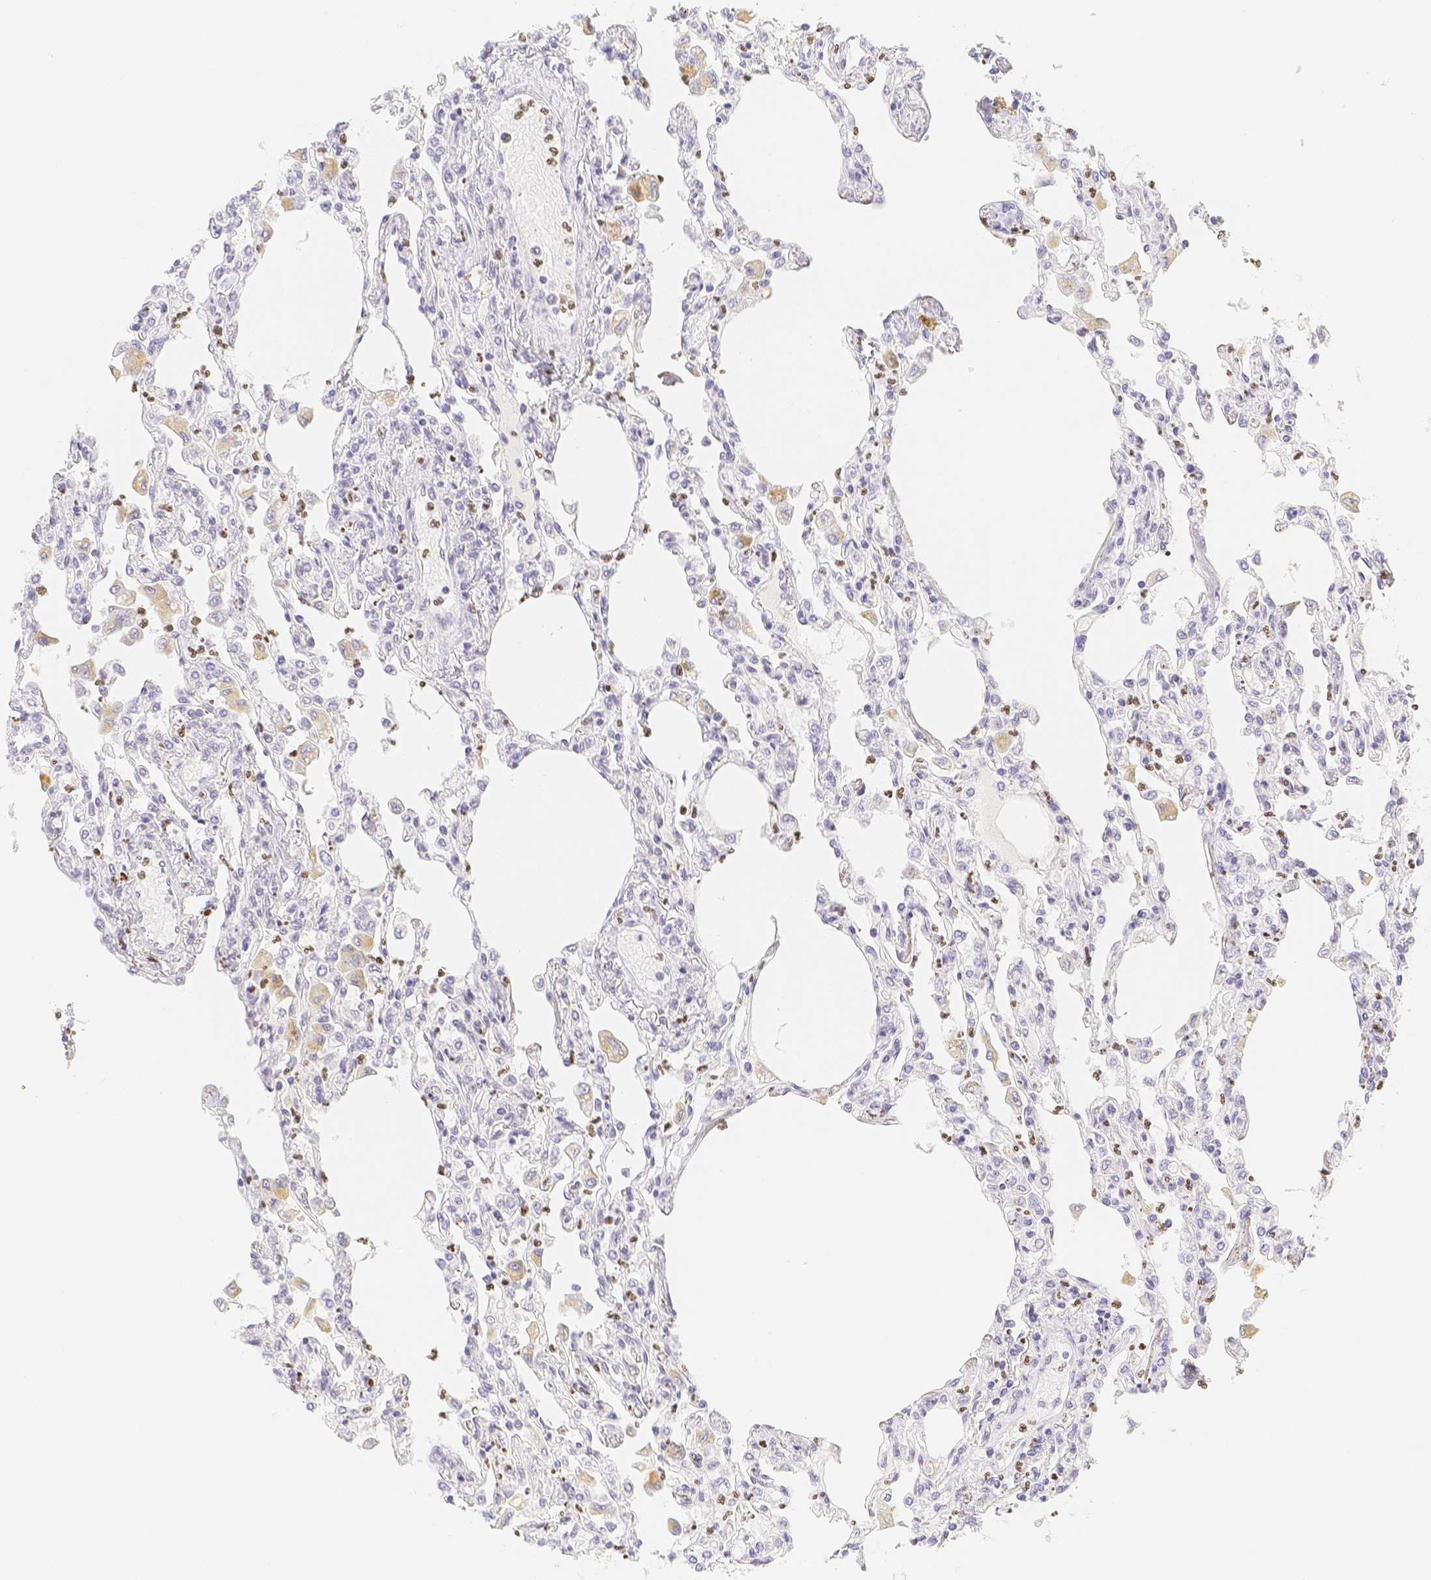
{"staining": {"intensity": "negative", "quantity": "none", "location": "none"}, "tissue": "lung", "cell_type": "Alveolar cells", "image_type": "normal", "snomed": [{"axis": "morphology", "description": "Normal tissue, NOS"}, {"axis": "topography", "description": "Bronchus"}, {"axis": "topography", "description": "Lung"}], "caption": "Immunohistochemistry histopathology image of unremarkable human lung stained for a protein (brown), which displays no staining in alveolar cells.", "gene": "PADI4", "patient": {"sex": "female", "age": 49}}